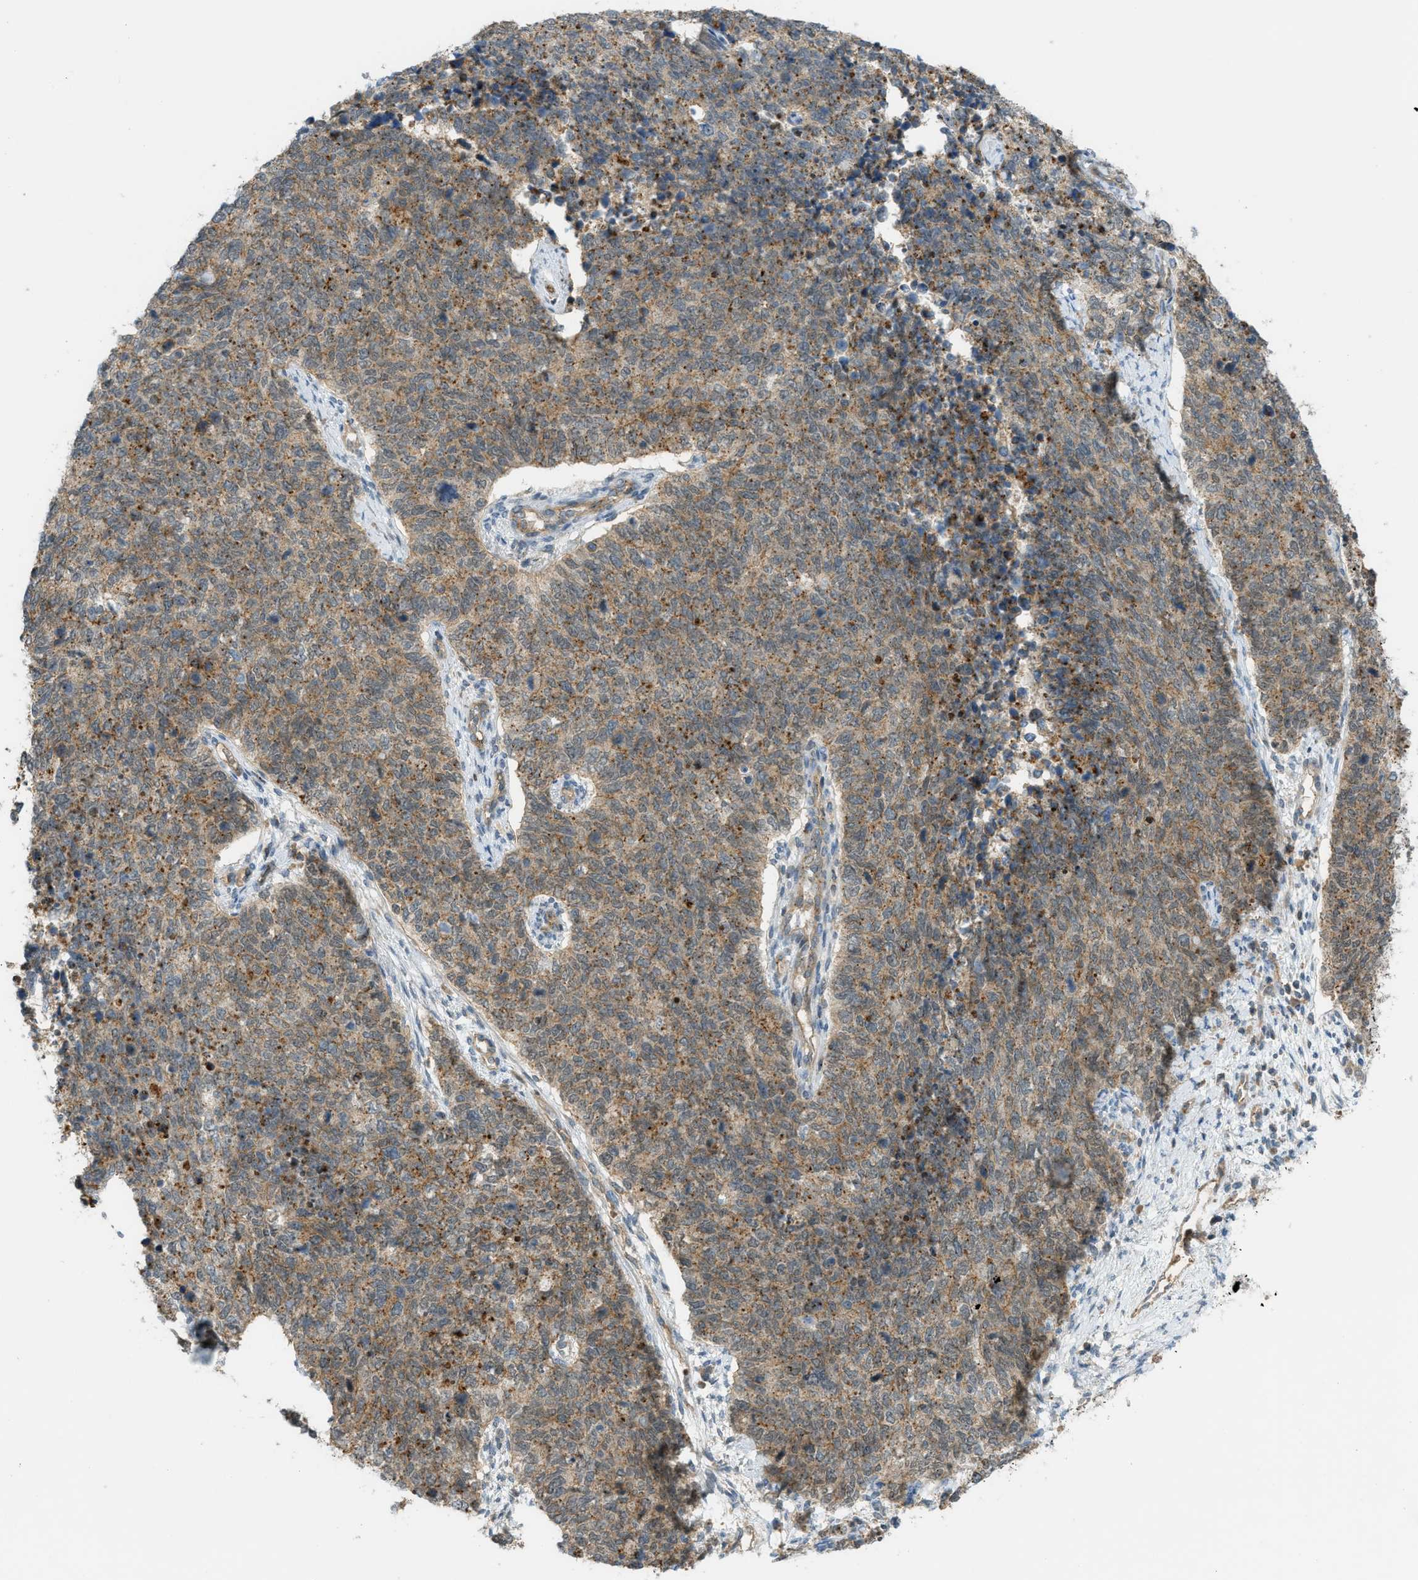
{"staining": {"intensity": "moderate", "quantity": "25%-75%", "location": "cytoplasmic/membranous"}, "tissue": "cervical cancer", "cell_type": "Tumor cells", "image_type": "cancer", "snomed": [{"axis": "morphology", "description": "Squamous cell carcinoma, NOS"}, {"axis": "topography", "description": "Cervix"}], "caption": "Immunohistochemical staining of cervical squamous cell carcinoma reveals moderate cytoplasmic/membranous protein expression in approximately 25%-75% of tumor cells. The staining is performed using DAB (3,3'-diaminobenzidine) brown chromogen to label protein expression. The nuclei are counter-stained blue using hematoxylin.", "gene": "GRK6", "patient": {"sex": "female", "age": 63}}